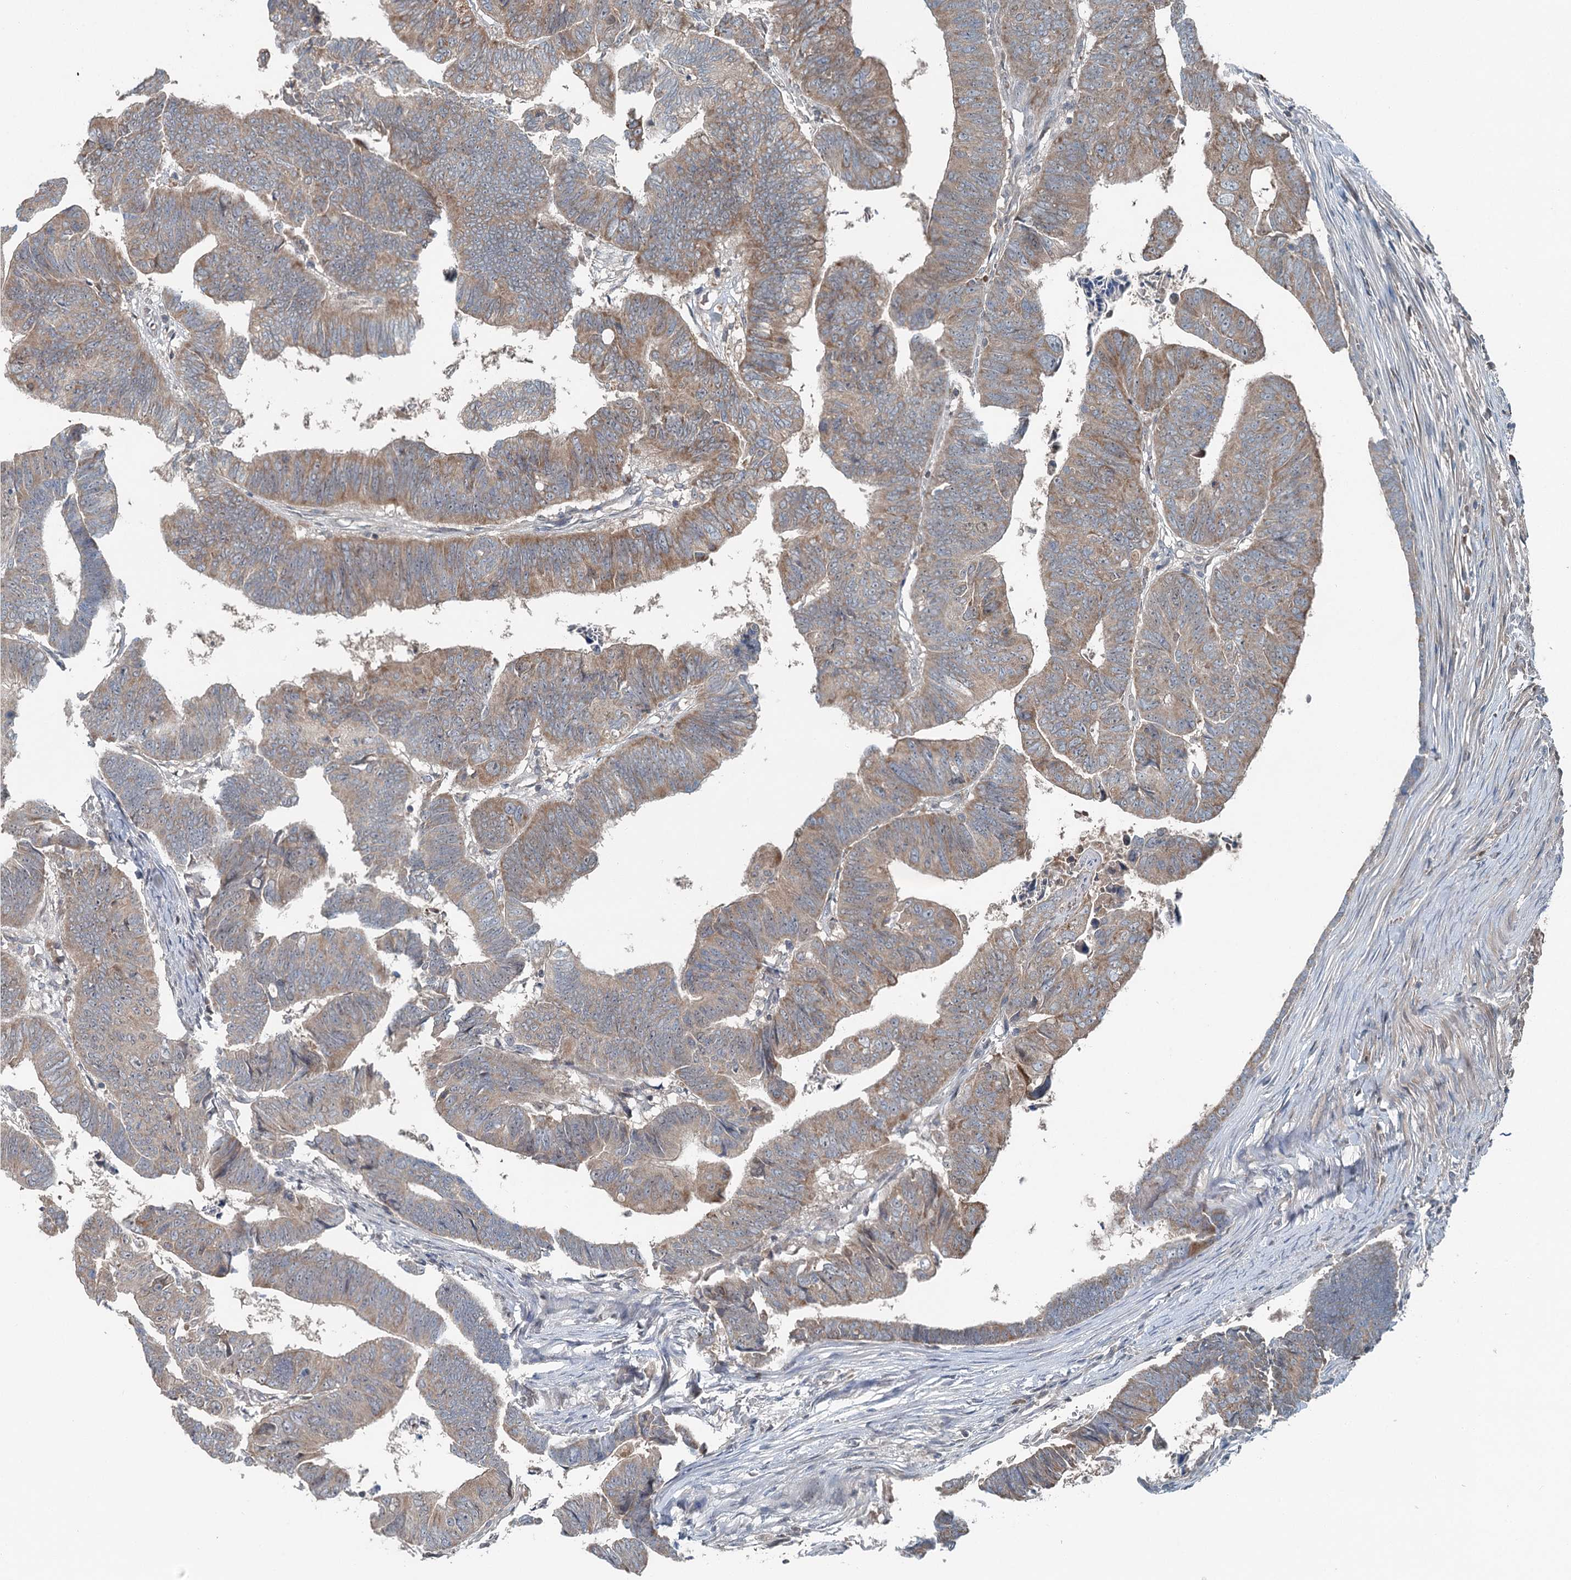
{"staining": {"intensity": "weak", "quantity": ">75%", "location": "cytoplasmic/membranous"}, "tissue": "colorectal cancer", "cell_type": "Tumor cells", "image_type": "cancer", "snomed": [{"axis": "morphology", "description": "Adenocarcinoma, NOS"}, {"axis": "topography", "description": "Rectum"}], "caption": "DAB (3,3'-diaminobenzidine) immunohistochemical staining of human adenocarcinoma (colorectal) shows weak cytoplasmic/membranous protein staining in approximately >75% of tumor cells.", "gene": "CHCHD5", "patient": {"sex": "female", "age": 65}}